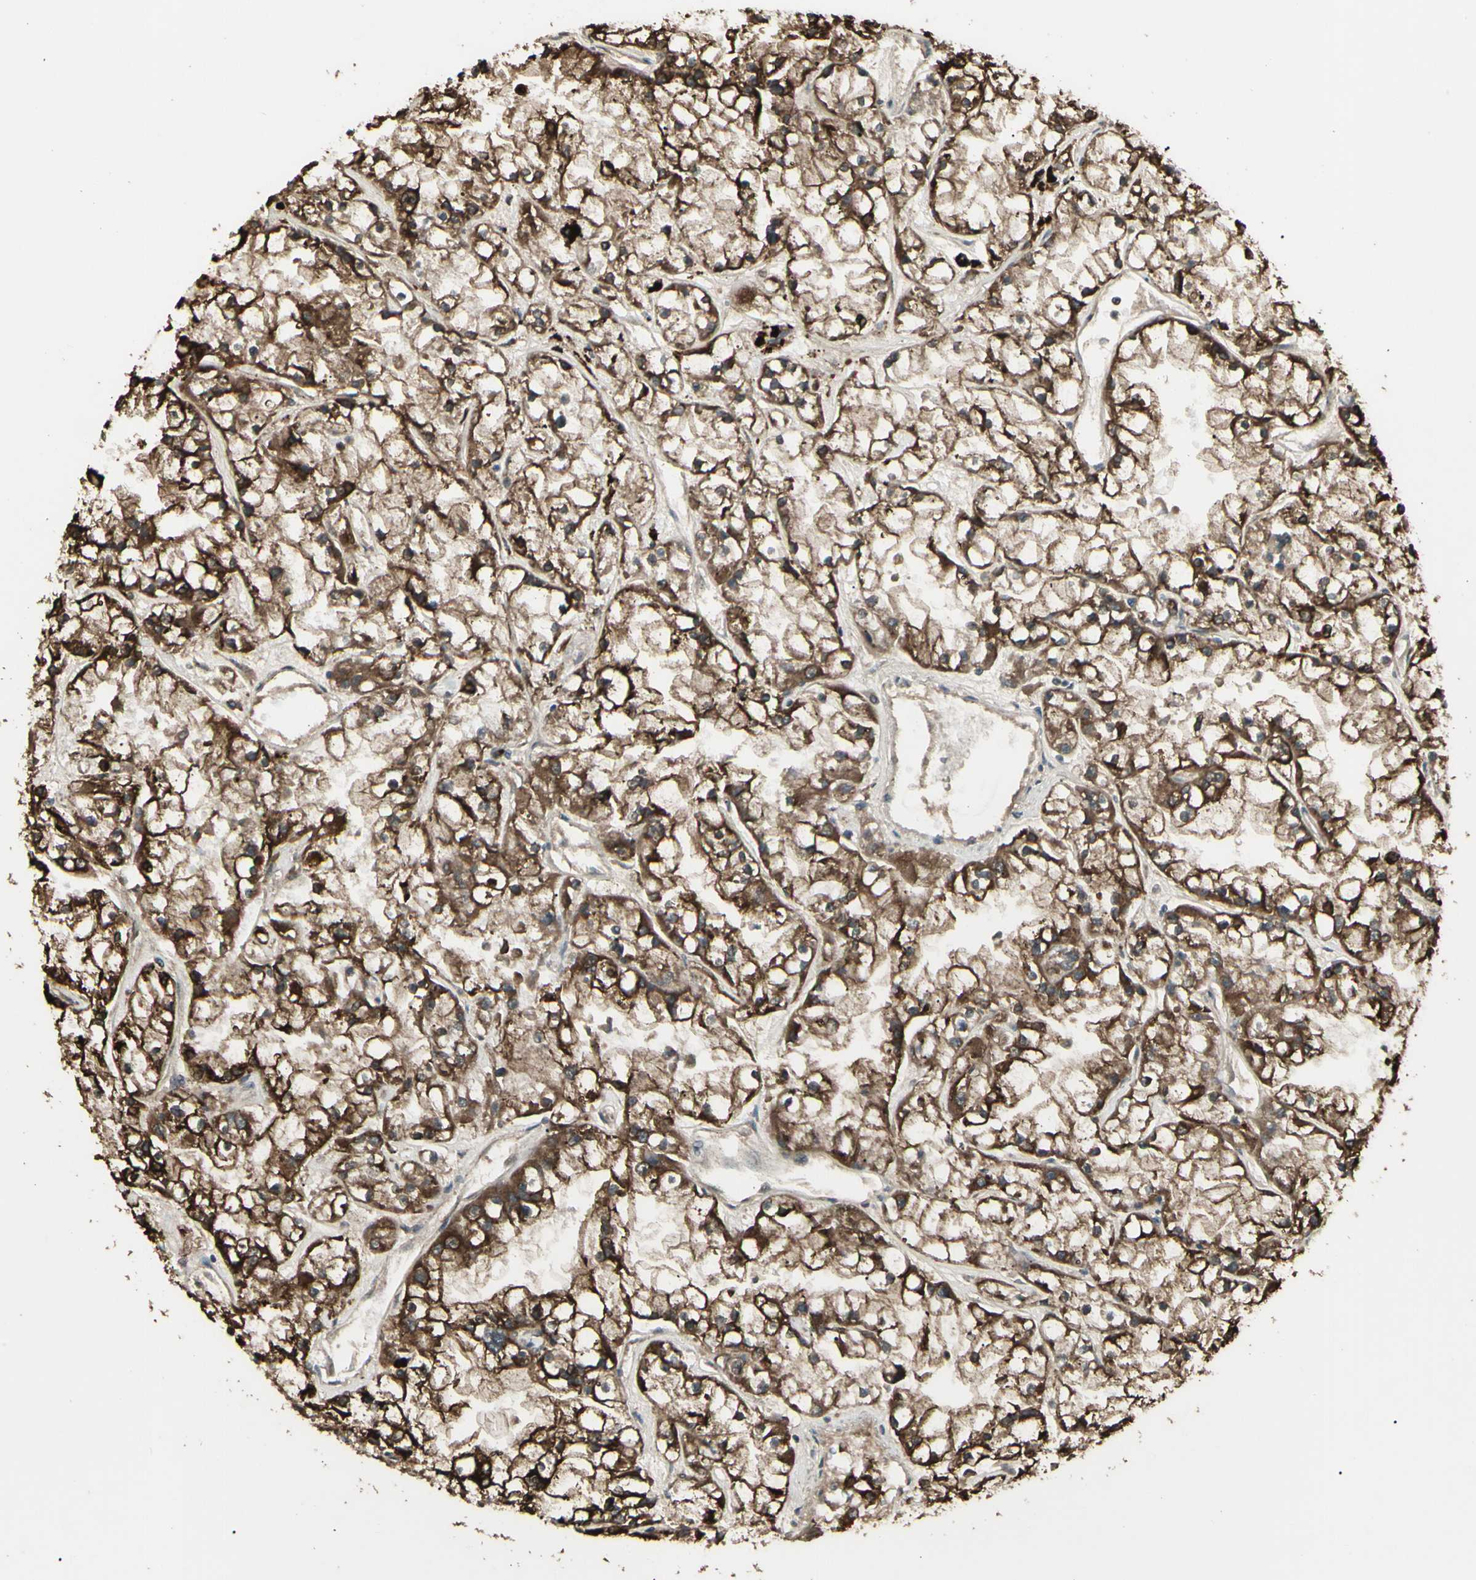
{"staining": {"intensity": "strong", "quantity": ">75%", "location": "cytoplasmic/membranous"}, "tissue": "renal cancer", "cell_type": "Tumor cells", "image_type": "cancer", "snomed": [{"axis": "morphology", "description": "Adenocarcinoma, NOS"}, {"axis": "topography", "description": "Kidney"}], "caption": "This histopathology image shows renal cancer (adenocarcinoma) stained with immunohistochemistry (IHC) to label a protein in brown. The cytoplasmic/membranous of tumor cells show strong positivity for the protein. Nuclei are counter-stained blue.", "gene": "GNAS", "patient": {"sex": "female", "age": 52}}